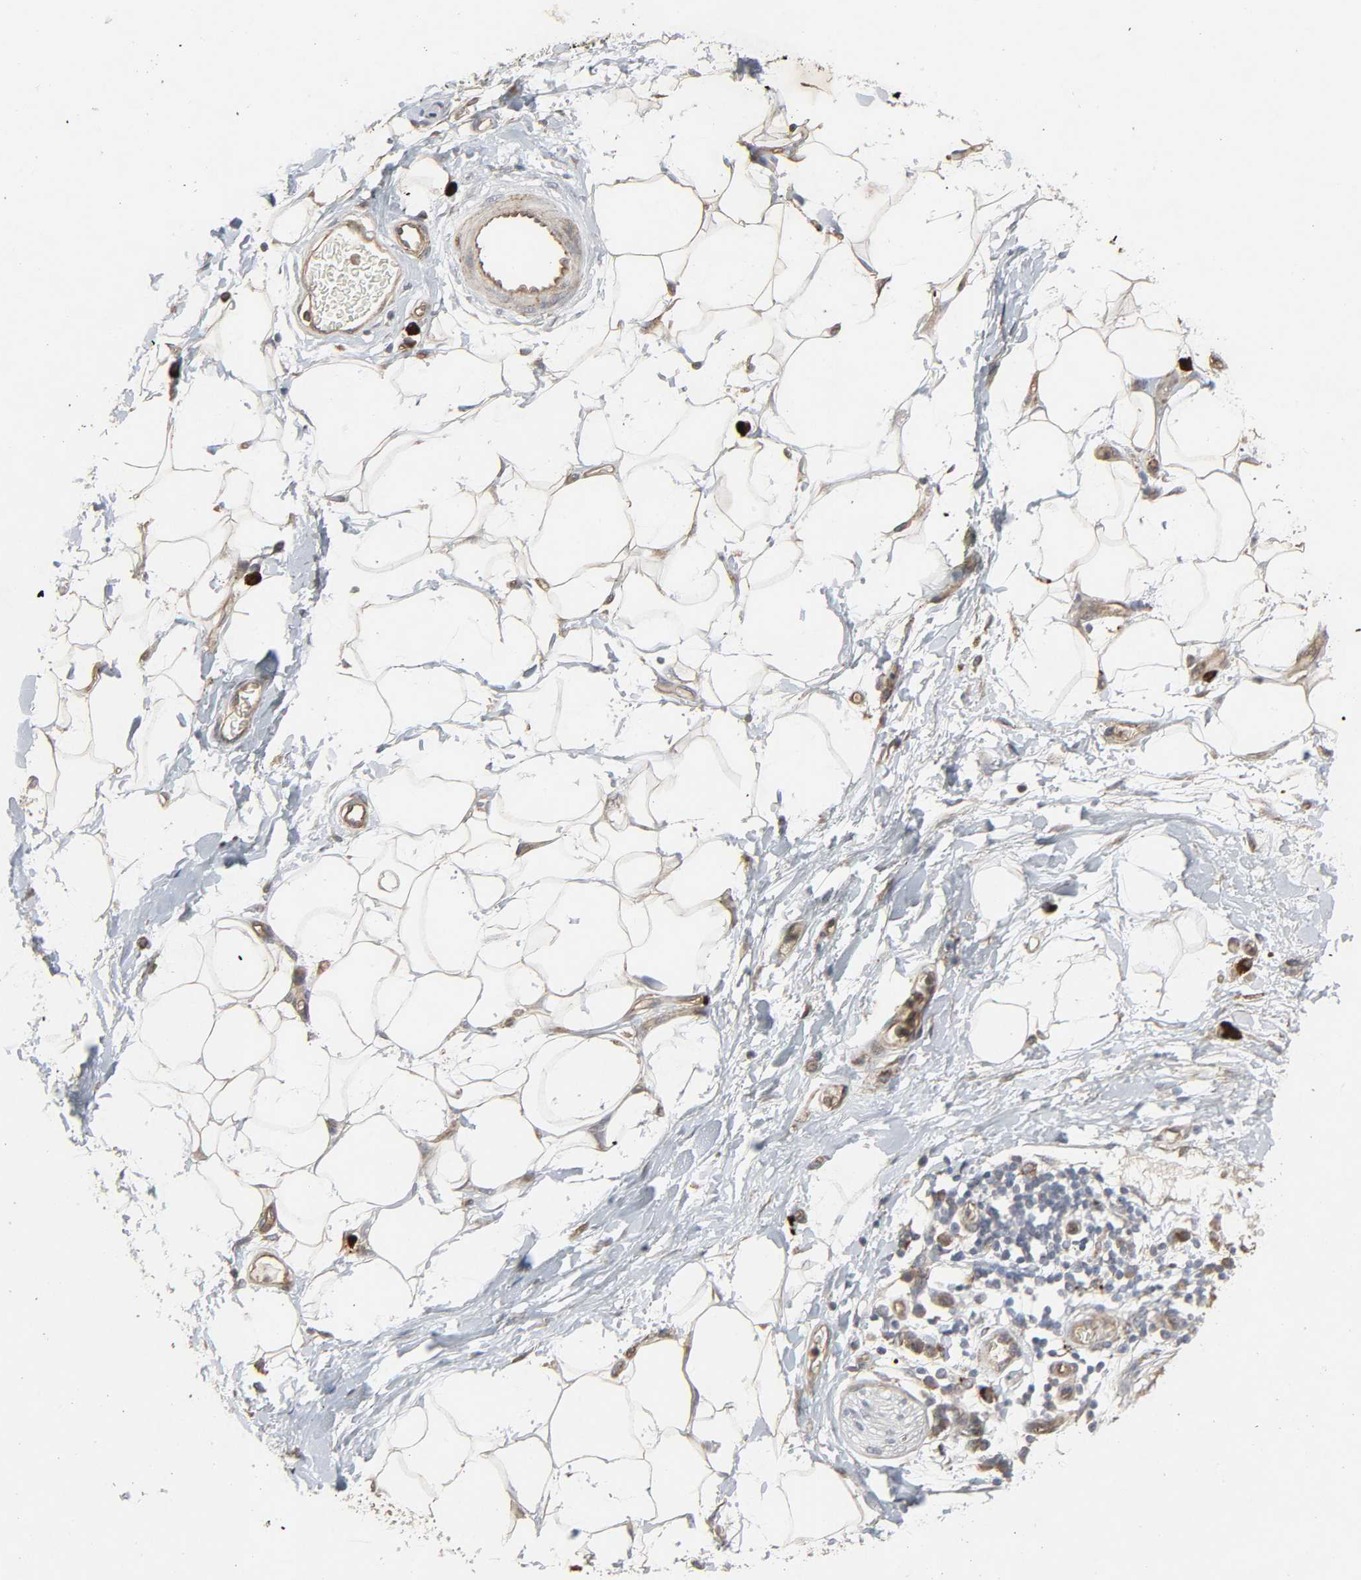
{"staining": {"intensity": "negative", "quantity": "none", "location": "none"}, "tissue": "adipose tissue", "cell_type": "Adipocytes", "image_type": "normal", "snomed": [{"axis": "morphology", "description": "Normal tissue, NOS"}, {"axis": "morphology", "description": "Urothelial carcinoma, High grade"}, {"axis": "topography", "description": "Vascular tissue"}, {"axis": "topography", "description": "Urinary bladder"}], "caption": "This micrograph is of normal adipose tissue stained with immunohistochemistry to label a protein in brown with the nuclei are counter-stained blue. There is no expression in adipocytes. (IHC, brightfield microscopy, high magnification).", "gene": "ADCY4", "patient": {"sex": "female", "age": 56}}